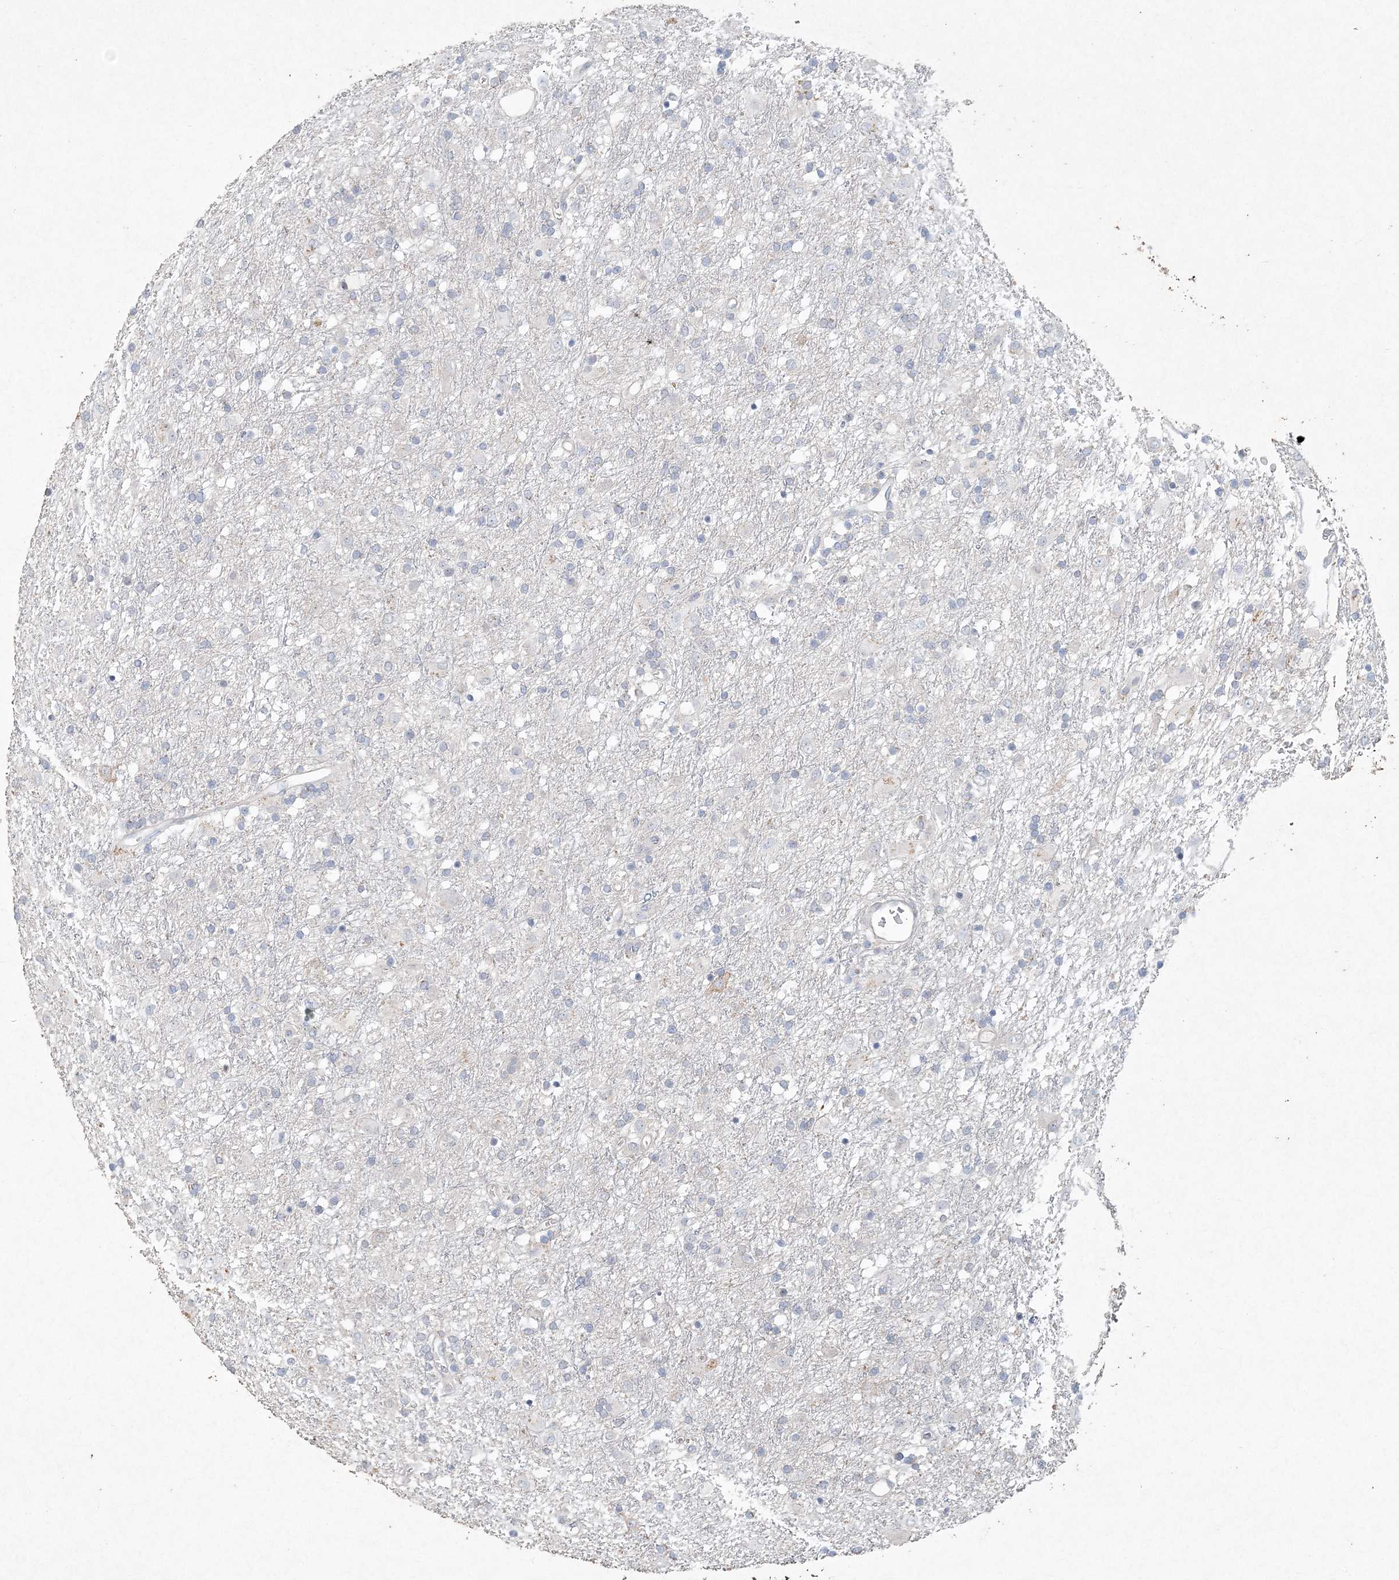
{"staining": {"intensity": "negative", "quantity": "none", "location": "none"}, "tissue": "glioma", "cell_type": "Tumor cells", "image_type": "cancer", "snomed": [{"axis": "morphology", "description": "Glioma, malignant, Low grade"}, {"axis": "topography", "description": "Brain"}], "caption": "Immunohistochemistry (IHC) photomicrograph of glioma stained for a protein (brown), which shows no expression in tumor cells.", "gene": "DNAH5", "patient": {"sex": "male", "age": 65}}